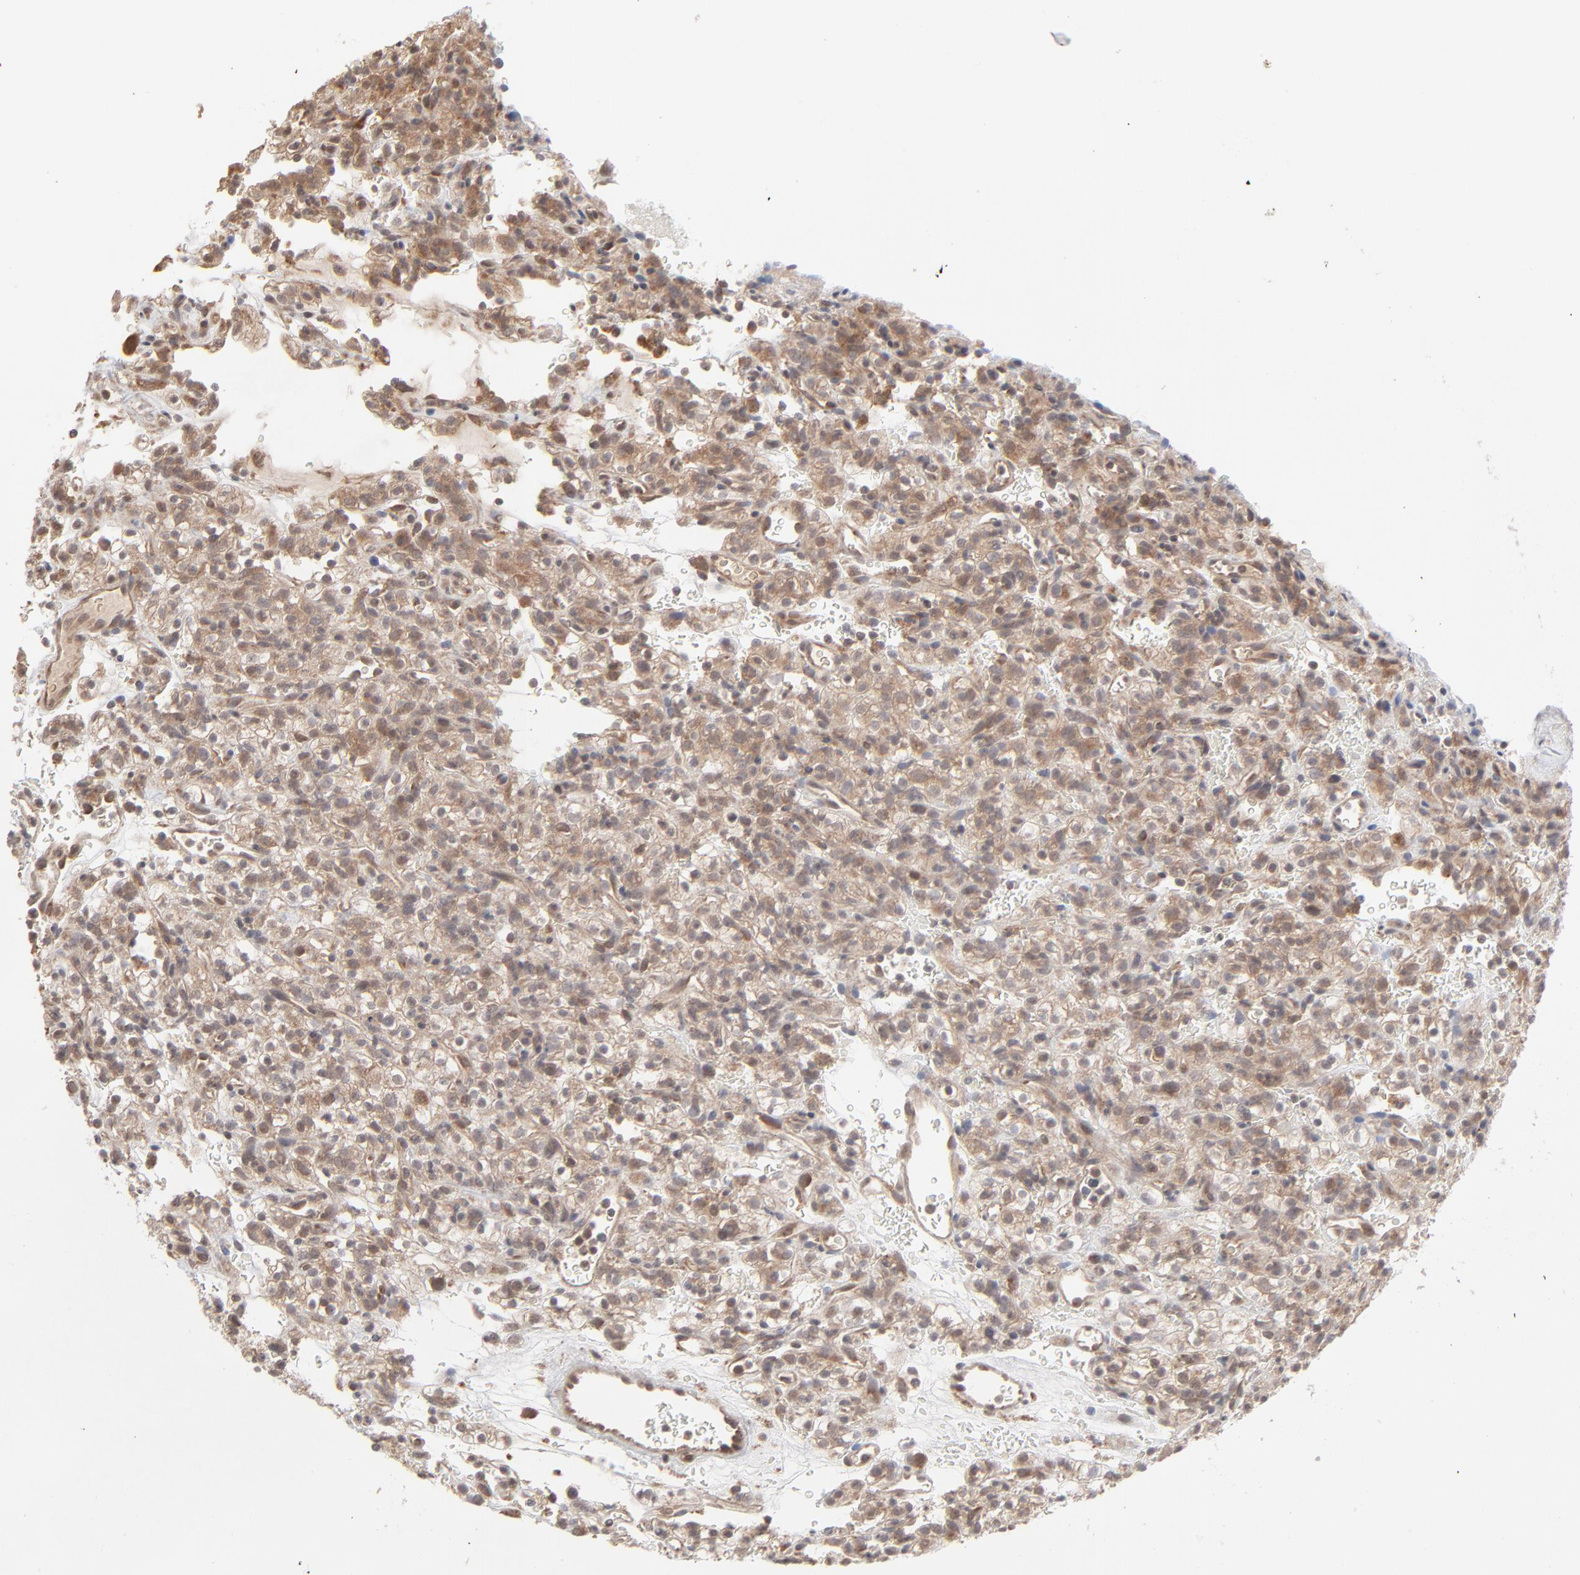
{"staining": {"intensity": "moderate", "quantity": ">75%", "location": "cytoplasmic/membranous"}, "tissue": "renal cancer", "cell_type": "Tumor cells", "image_type": "cancer", "snomed": [{"axis": "morphology", "description": "Normal tissue, NOS"}, {"axis": "morphology", "description": "Adenocarcinoma, NOS"}, {"axis": "topography", "description": "Kidney"}], "caption": "IHC image of renal adenocarcinoma stained for a protein (brown), which displays medium levels of moderate cytoplasmic/membranous positivity in about >75% of tumor cells.", "gene": "SCFD1", "patient": {"sex": "female", "age": 72}}